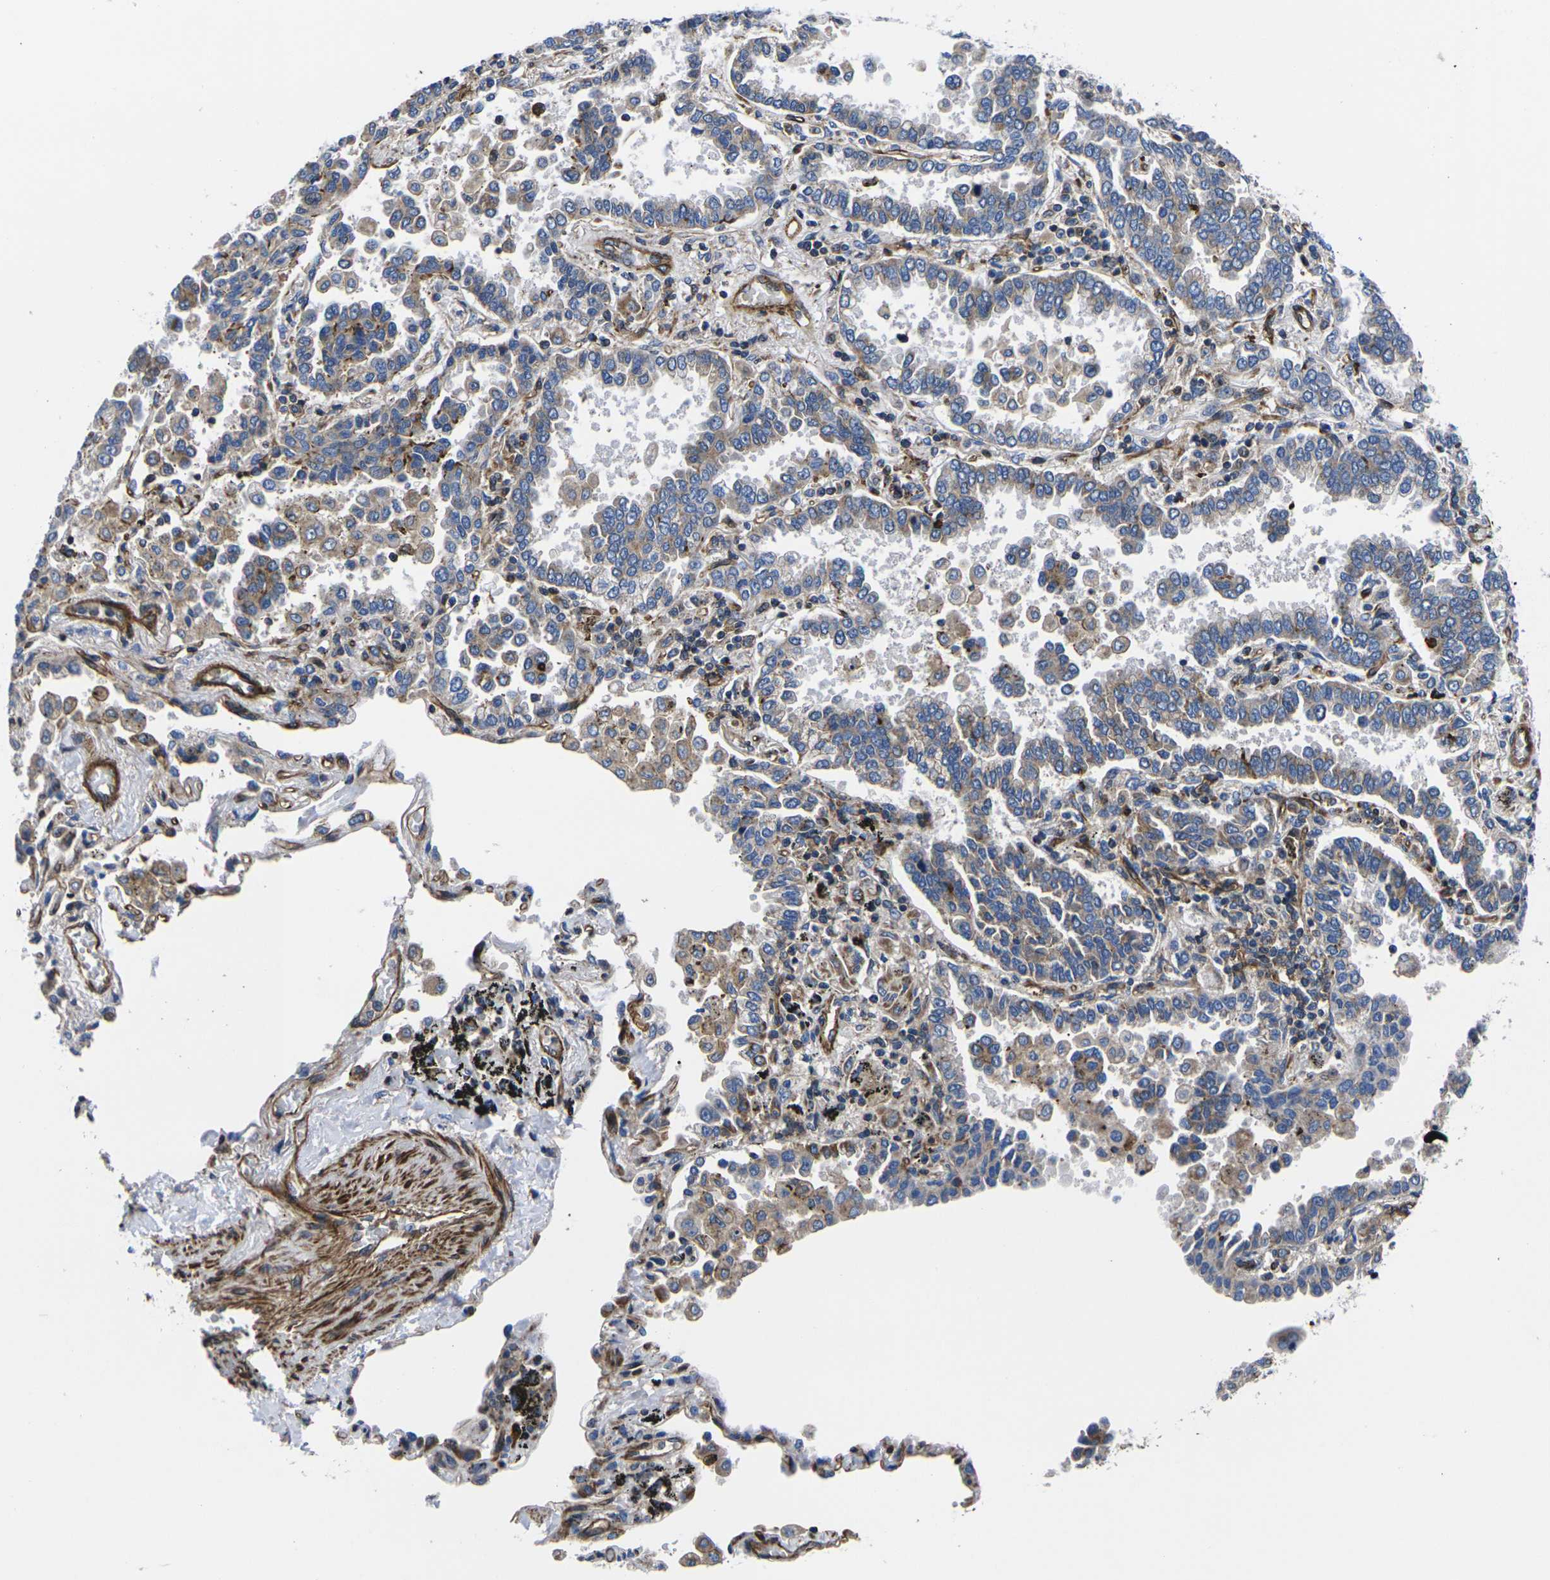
{"staining": {"intensity": "moderate", "quantity": ">75%", "location": "cytoplasmic/membranous"}, "tissue": "lung cancer", "cell_type": "Tumor cells", "image_type": "cancer", "snomed": [{"axis": "morphology", "description": "Normal tissue, NOS"}, {"axis": "morphology", "description": "Adenocarcinoma, NOS"}, {"axis": "topography", "description": "Lung"}], "caption": "Human lung cancer stained with a protein marker demonstrates moderate staining in tumor cells.", "gene": "GPR4", "patient": {"sex": "male", "age": 59}}